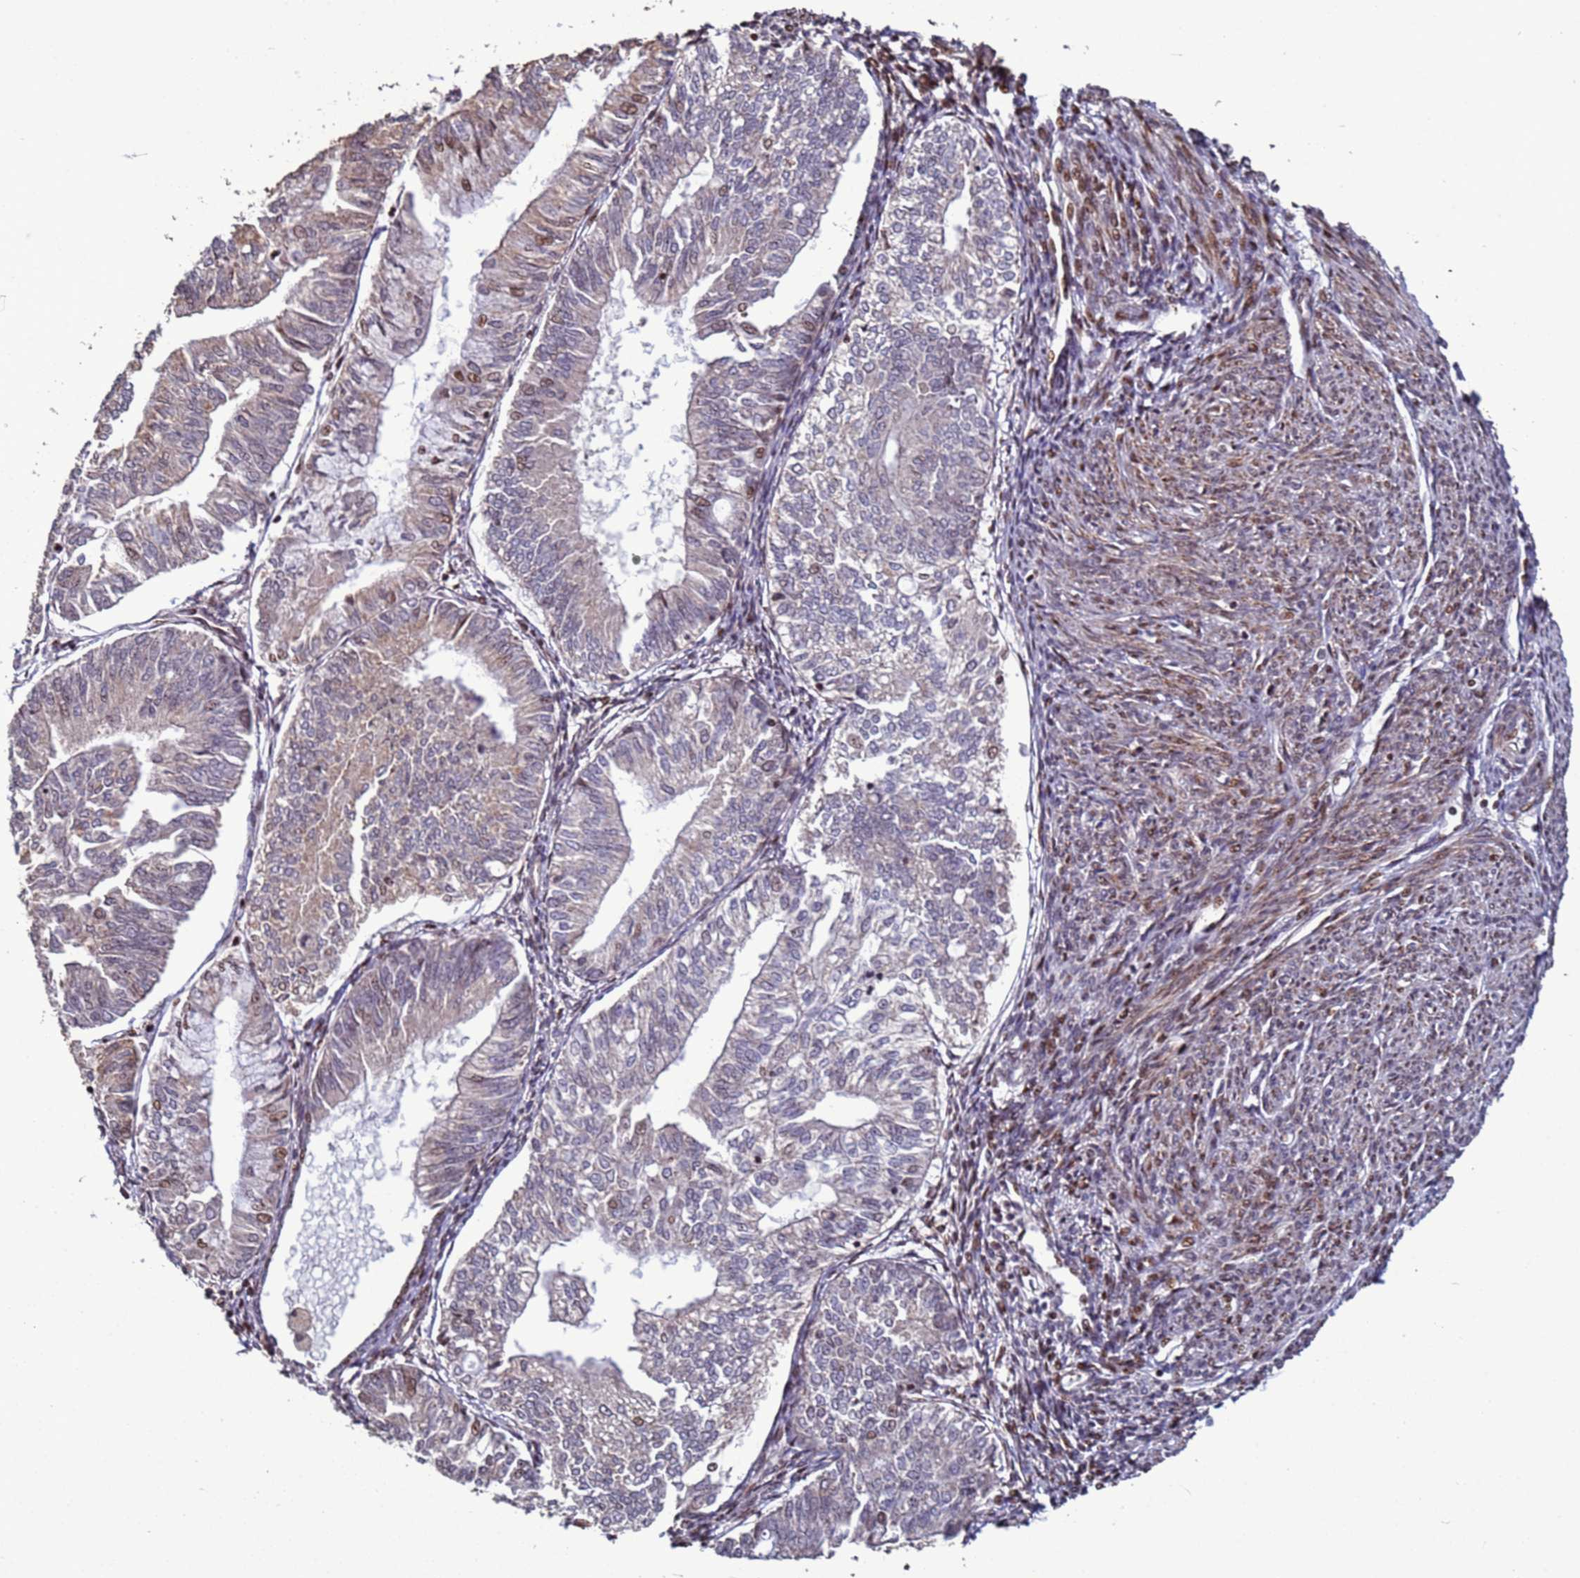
{"staining": {"intensity": "strong", "quantity": "25%-75%", "location": "cytoplasmic/membranous"}, "tissue": "smooth muscle", "cell_type": "Smooth muscle cells", "image_type": "normal", "snomed": [{"axis": "morphology", "description": "Normal tissue, NOS"}, {"axis": "topography", "description": "Smooth muscle"}, {"axis": "topography", "description": "Uterus"}], "caption": "Smooth muscle cells display high levels of strong cytoplasmic/membranous positivity in about 25%-75% of cells in unremarkable human smooth muscle. (DAB (3,3'-diaminobenzidine) = brown stain, brightfield microscopy at high magnification).", "gene": "HGH1", "patient": {"sex": "female", "age": 59}}